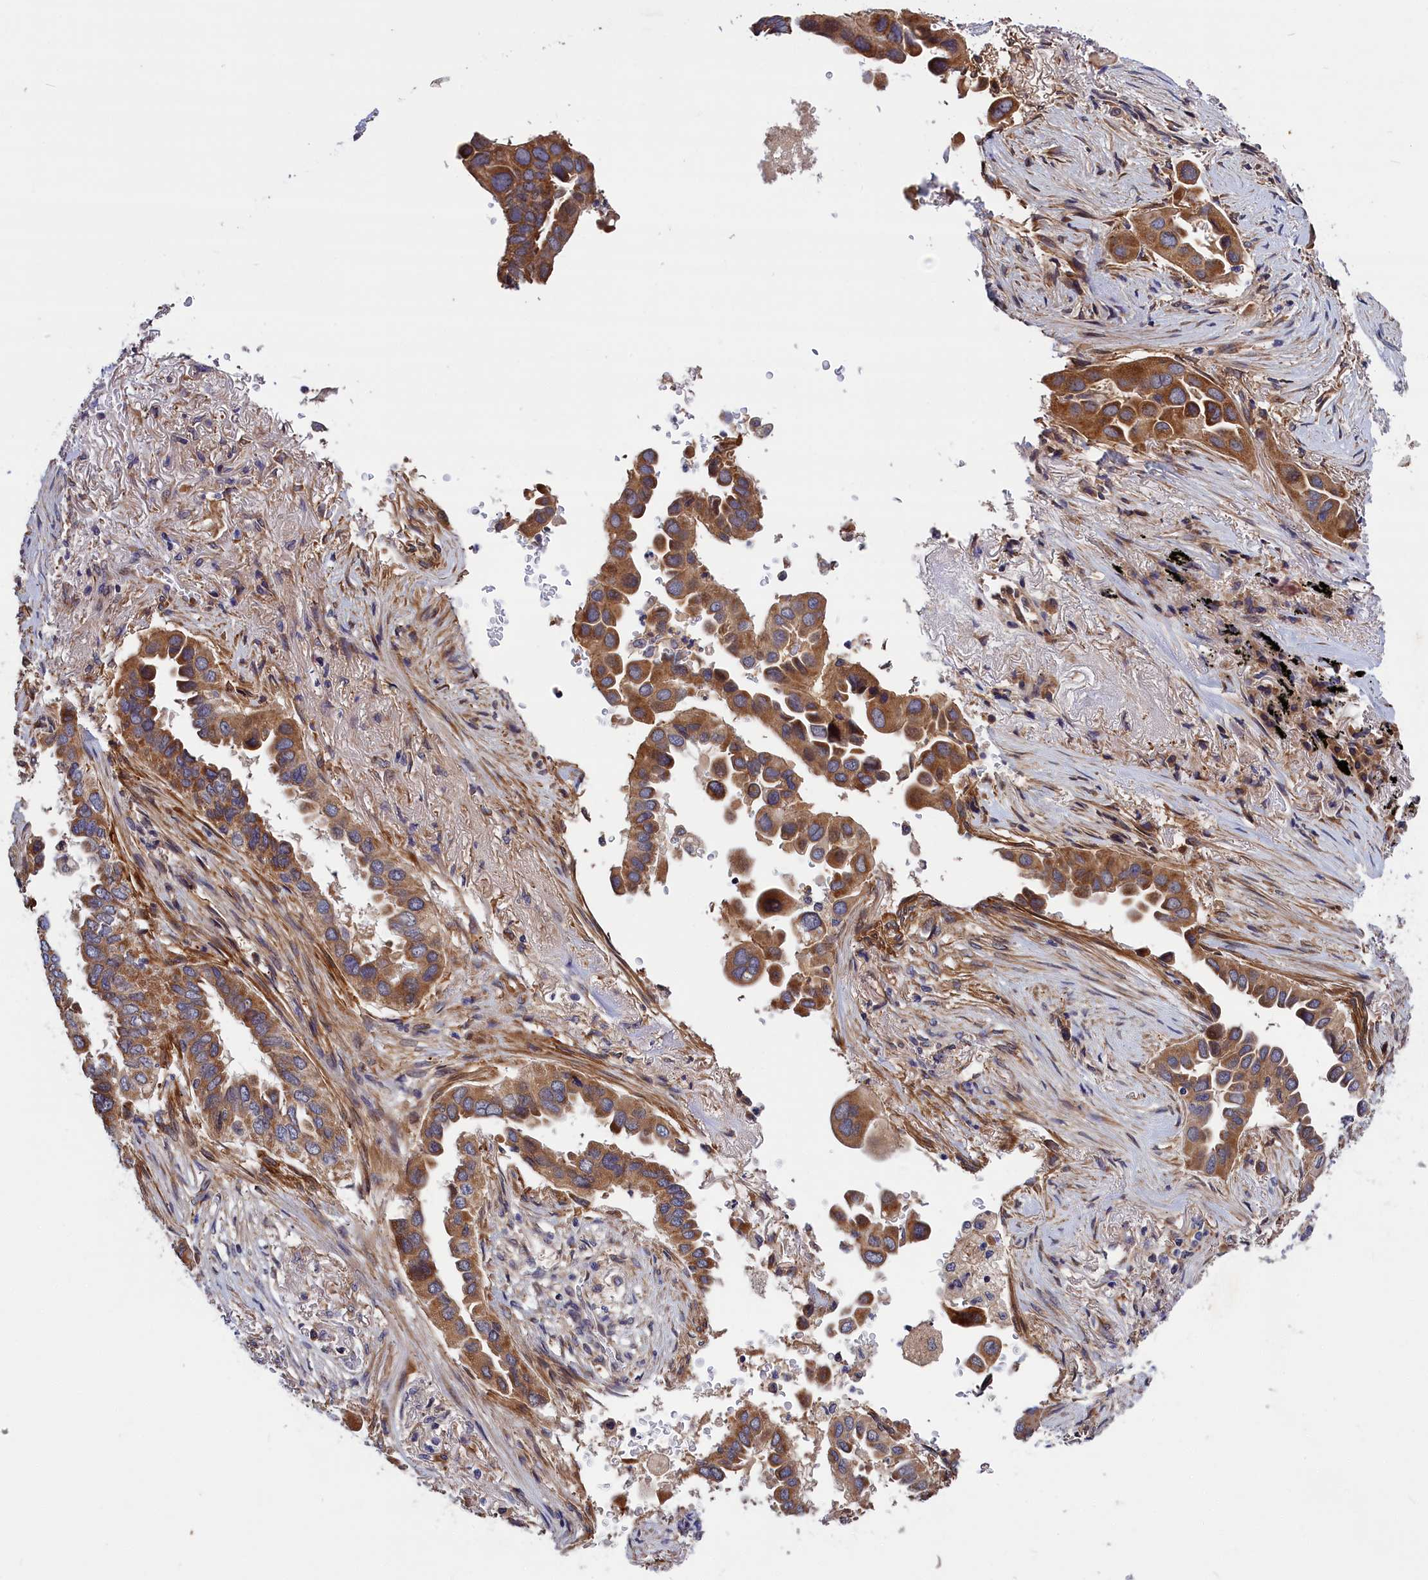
{"staining": {"intensity": "moderate", "quantity": ">75%", "location": "cytoplasmic/membranous"}, "tissue": "lung cancer", "cell_type": "Tumor cells", "image_type": "cancer", "snomed": [{"axis": "morphology", "description": "Adenocarcinoma, NOS"}, {"axis": "topography", "description": "Lung"}], "caption": "Moderate cytoplasmic/membranous expression for a protein is seen in about >75% of tumor cells of lung cancer (adenocarcinoma) using IHC.", "gene": "CRACD", "patient": {"sex": "female", "age": 76}}